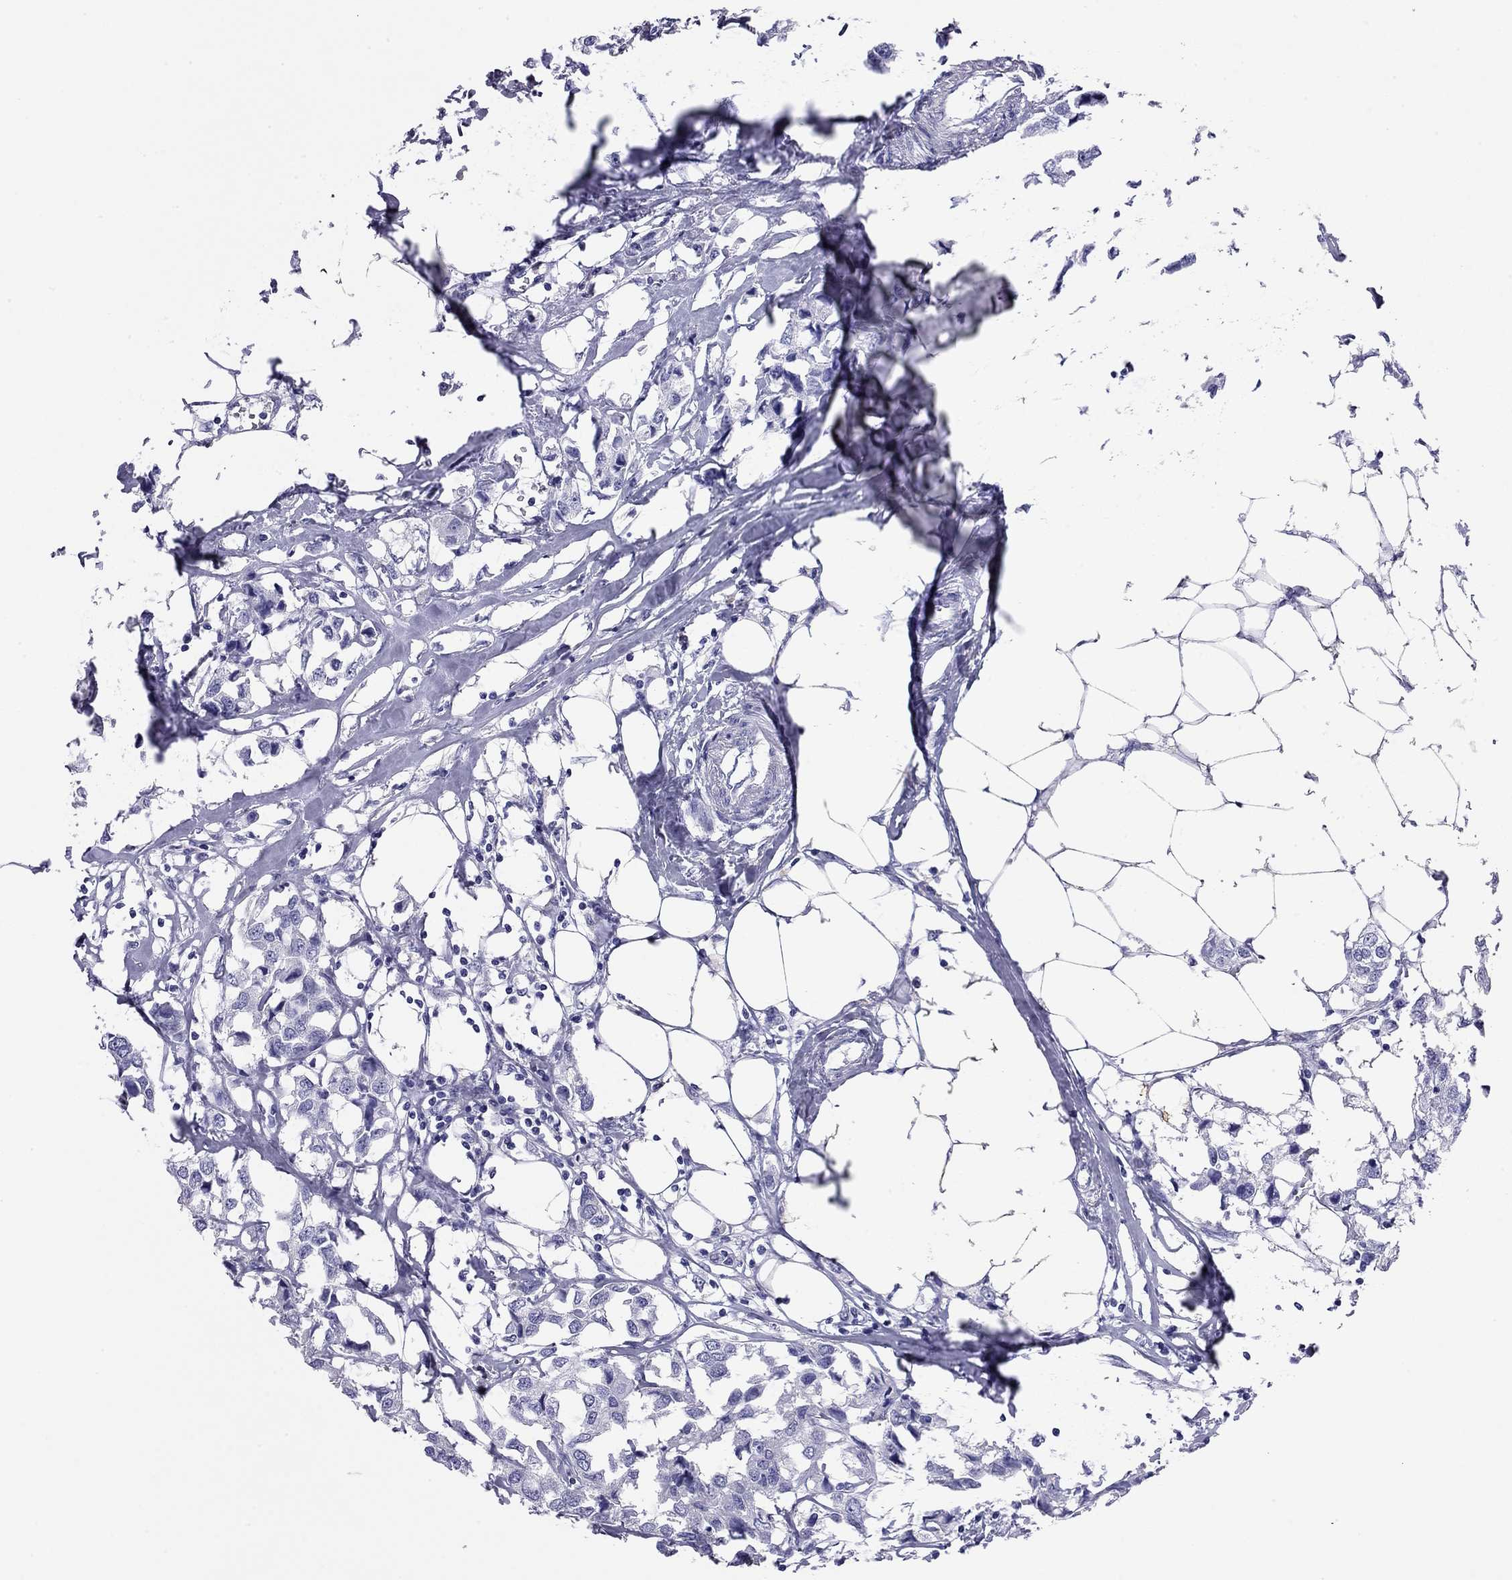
{"staining": {"intensity": "negative", "quantity": "none", "location": "none"}, "tissue": "breast cancer", "cell_type": "Tumor cells", "image_type": "cancer", "snomed": [{"axis": "morphology", "description": "Duct carcinoma"}, {"axis": "topography", "description": "Breast"}], "caption": "The histopathology image demonstrates no staining of tumor cells in breast cancer (infiltrating ductal carcinoma). The staining was performed using DAB (3,3'-diaminobenzidine) to visualize the protein expression in brown, while the nuclei were stained in blue with hematoxylin (Magnification: 20x).", "gene": "ODF4", "patient": {"sex": "female", "age": 80}}